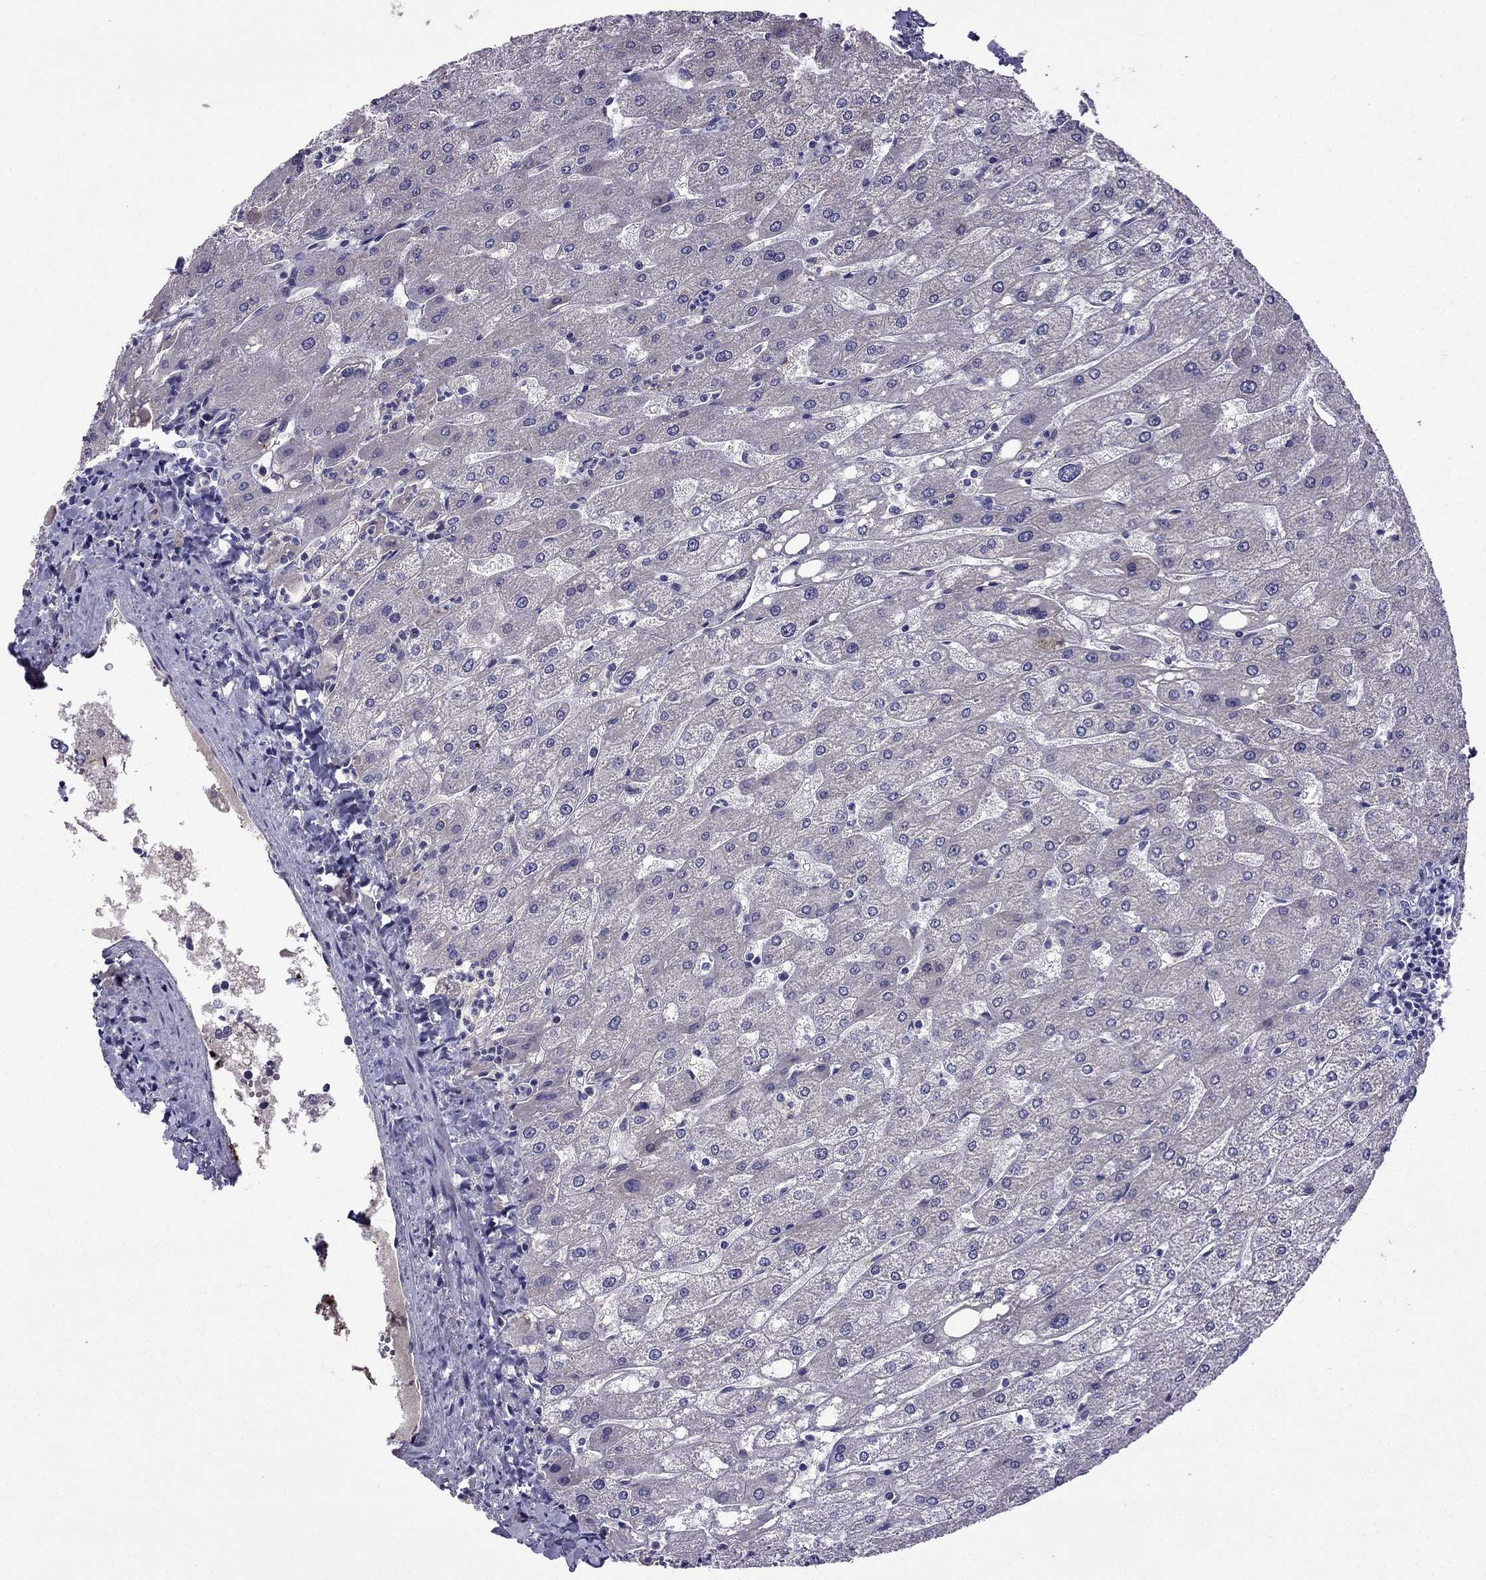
{"staining": {"intensity": "negative", "quantity": "none", "location": "none"}, "tissue": "liver", "cell_type": "Cholangiocytes", "image_type": "normal", "snomed": [{"axis": "morphology", "description": "Normal tissue, NOS"}, {"axis": "topography", "description": "Liver"}], "caption": "The micrograph shows no staining of cholangiocytes in benign liver. (DAB (3,3'-diaminobenzidine) IHC with hematoxylin counter stain).", "gene": "PI16", "patient": {"sex": "male", "age": 67}}